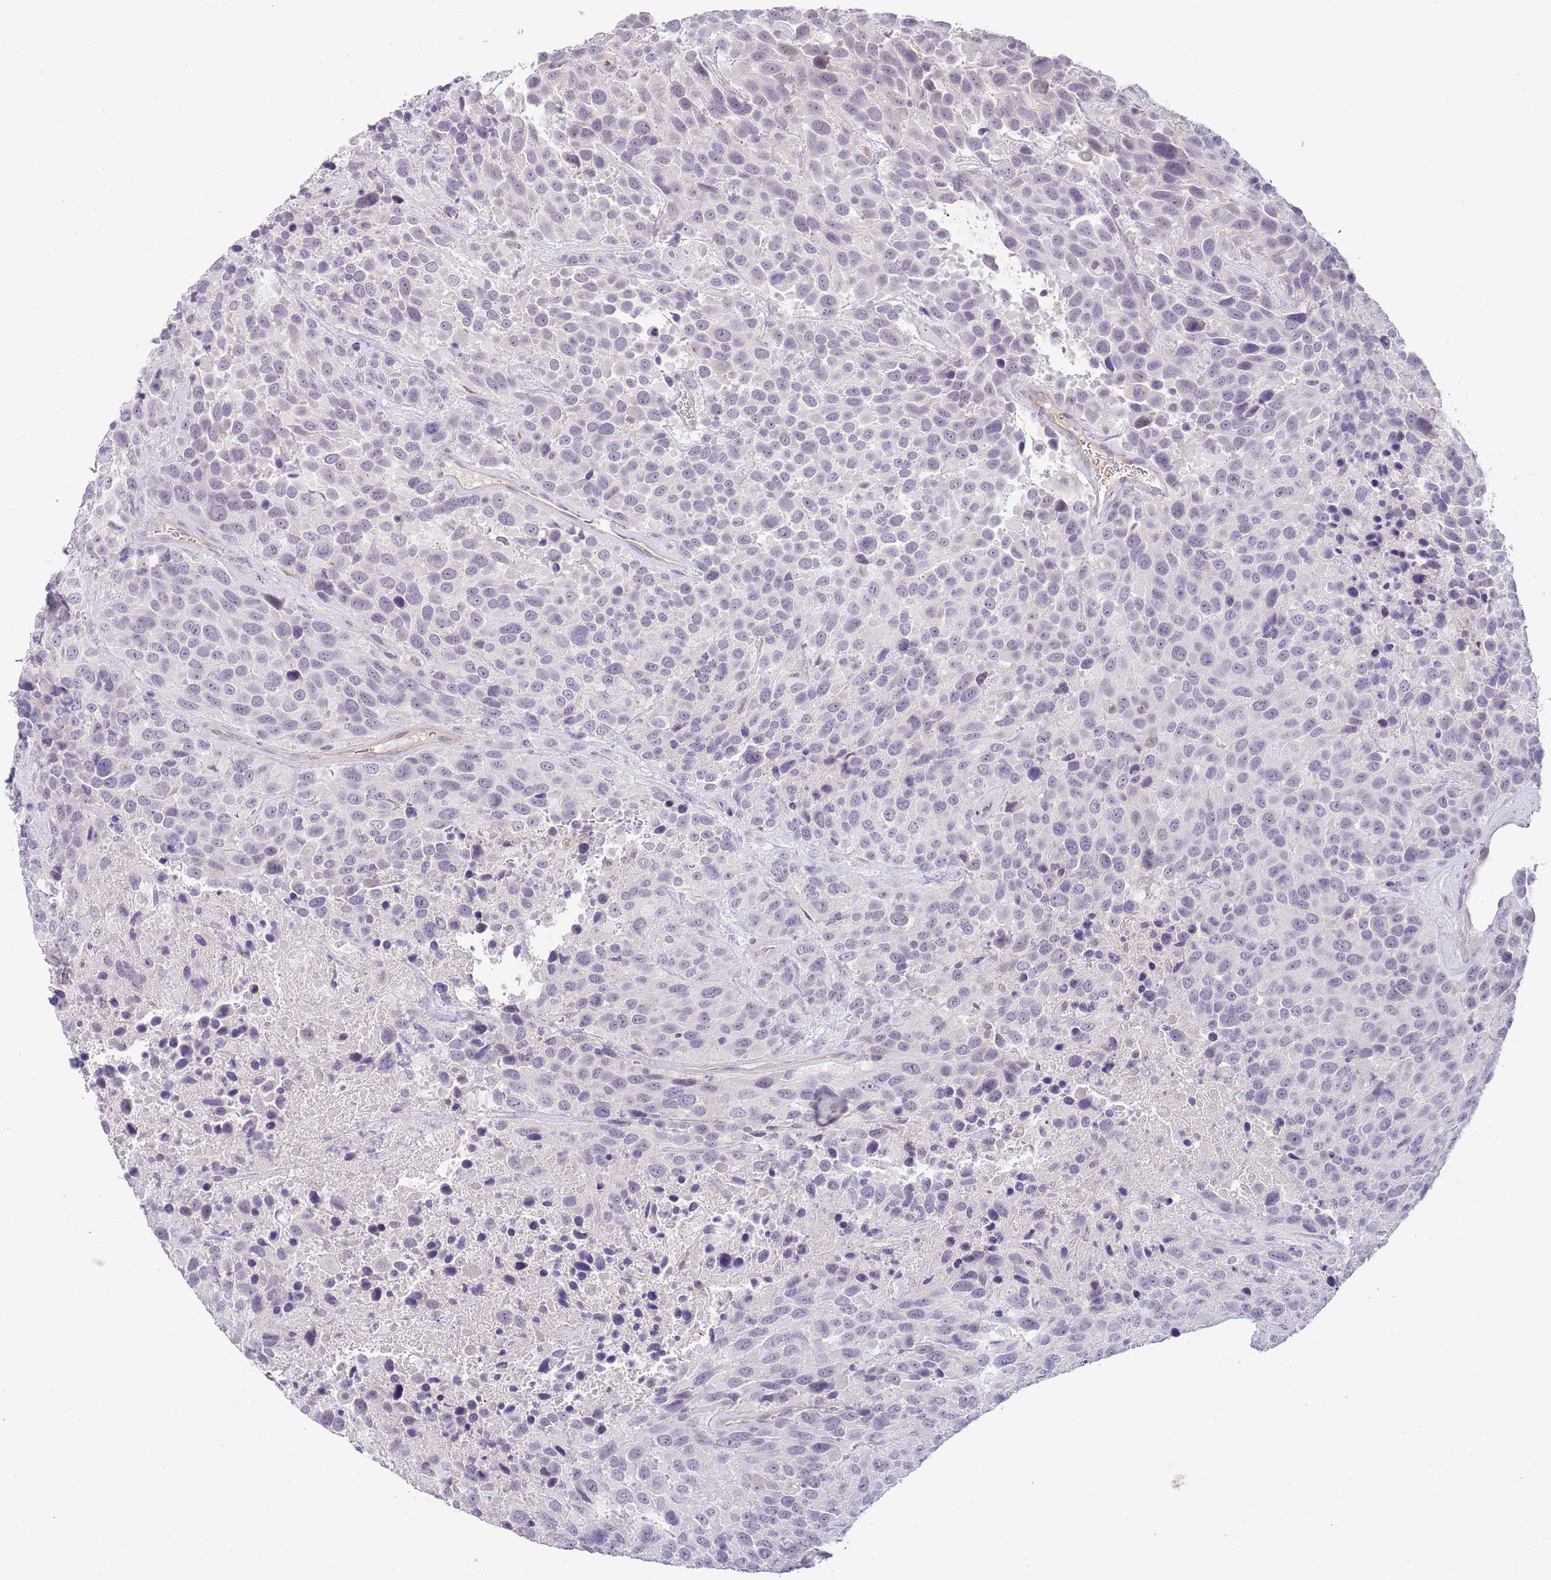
{"staining": {"intensity": "negative", "quantity": "none", "location": "none"}, "tissue": "urothelial cancer", "cell_type": "Tumor cells", "image_type": "cancer", "snomed": [{"axis": "morphology", "description": "Urothelial carcinoma, High grade"}, {"axis": "topography", "description": "Urinary bladder"}], "caption": "DAB (3,3'-diaminobenzidine) immunohistochemical staining of urothelial cancer reveals no significant staining in tumor cells.", "gene": "MIDN", "patient": {"sex": "female", "age": 70}}